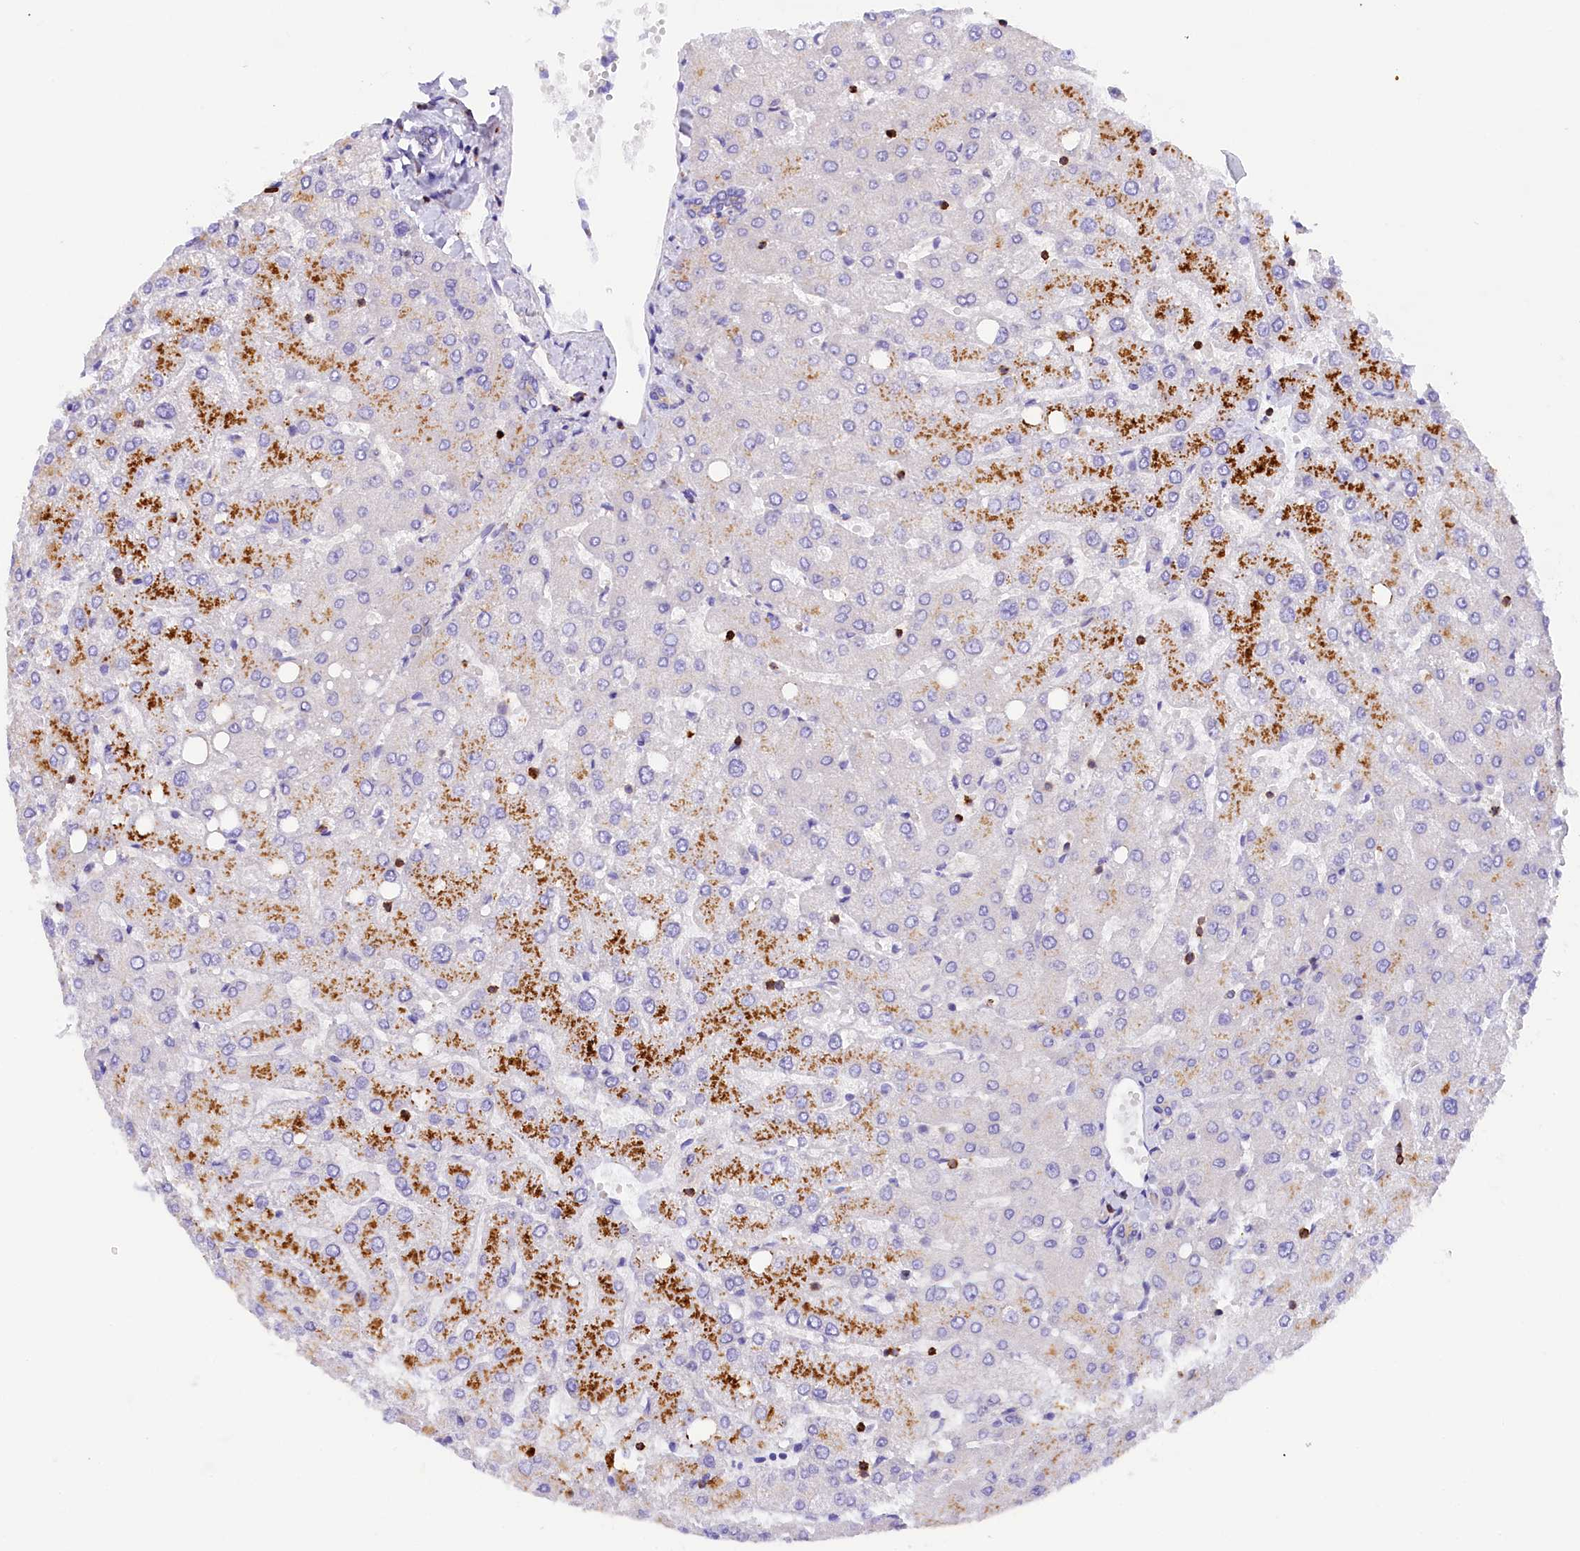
{"staining": {"intensity": "negative", "quantity": "none", "location": "none"}, "tissue": "liver", "cell_type": "Cholangiocytes", "image_type": "normal", "snomed": [{"axis": "morphology", "description": "Normal tissue, NOS"}, {"axis": "topography", "description": "Liver"}], "caption": "This is an immunohistochemistry image of unremarkable human liver. There is no expression in cholangiocytes.", "gene": "FAM193A", "patient": {"sex": "female", "age": 54}}